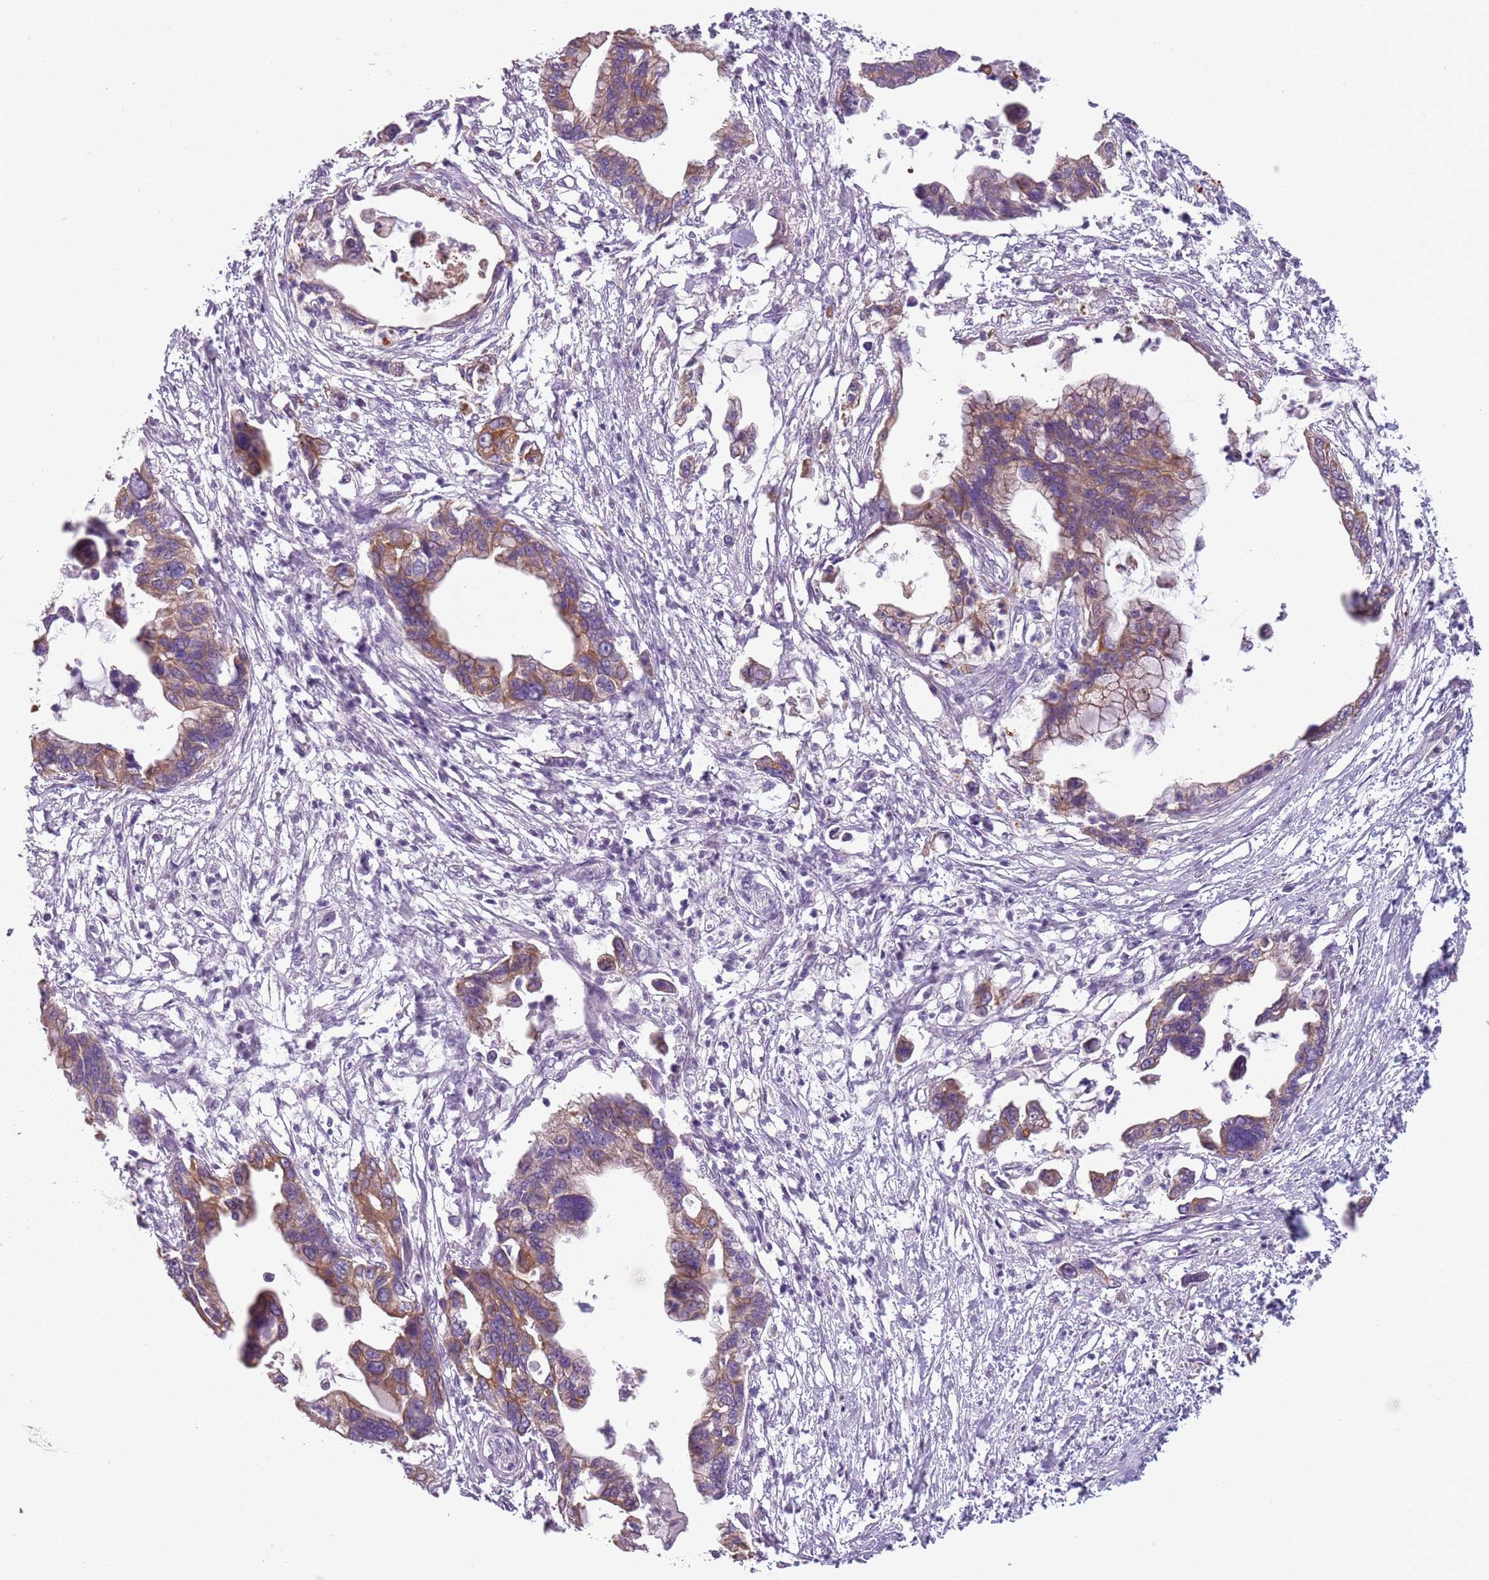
{"staining": {"intensity": "moderate", "quantity": ">75%", "location": "cytoplasmic/membranous"}, "tissue": "pancreatic cancer", "cell_type": "Tumor cells", "image_type": "cancer", "snomed": [{"axis": "morphology", "description": "Adenocarcinoma, NOS"}, {"axis": "topography", "description": "Pancreas"}], "caption": "IHC micrograph of neoplastic tissue: human adenocarcinoma (pancreatic) stained using IHC demonstrates medium levels of moderate protein expression localized specifically in the cytoplasmic/membranous of tumor cells, appearing as a cytoplasmic/membranous brown color.", "gene": "TLCD2", "patient": {"sex": "female", "age": 83}}